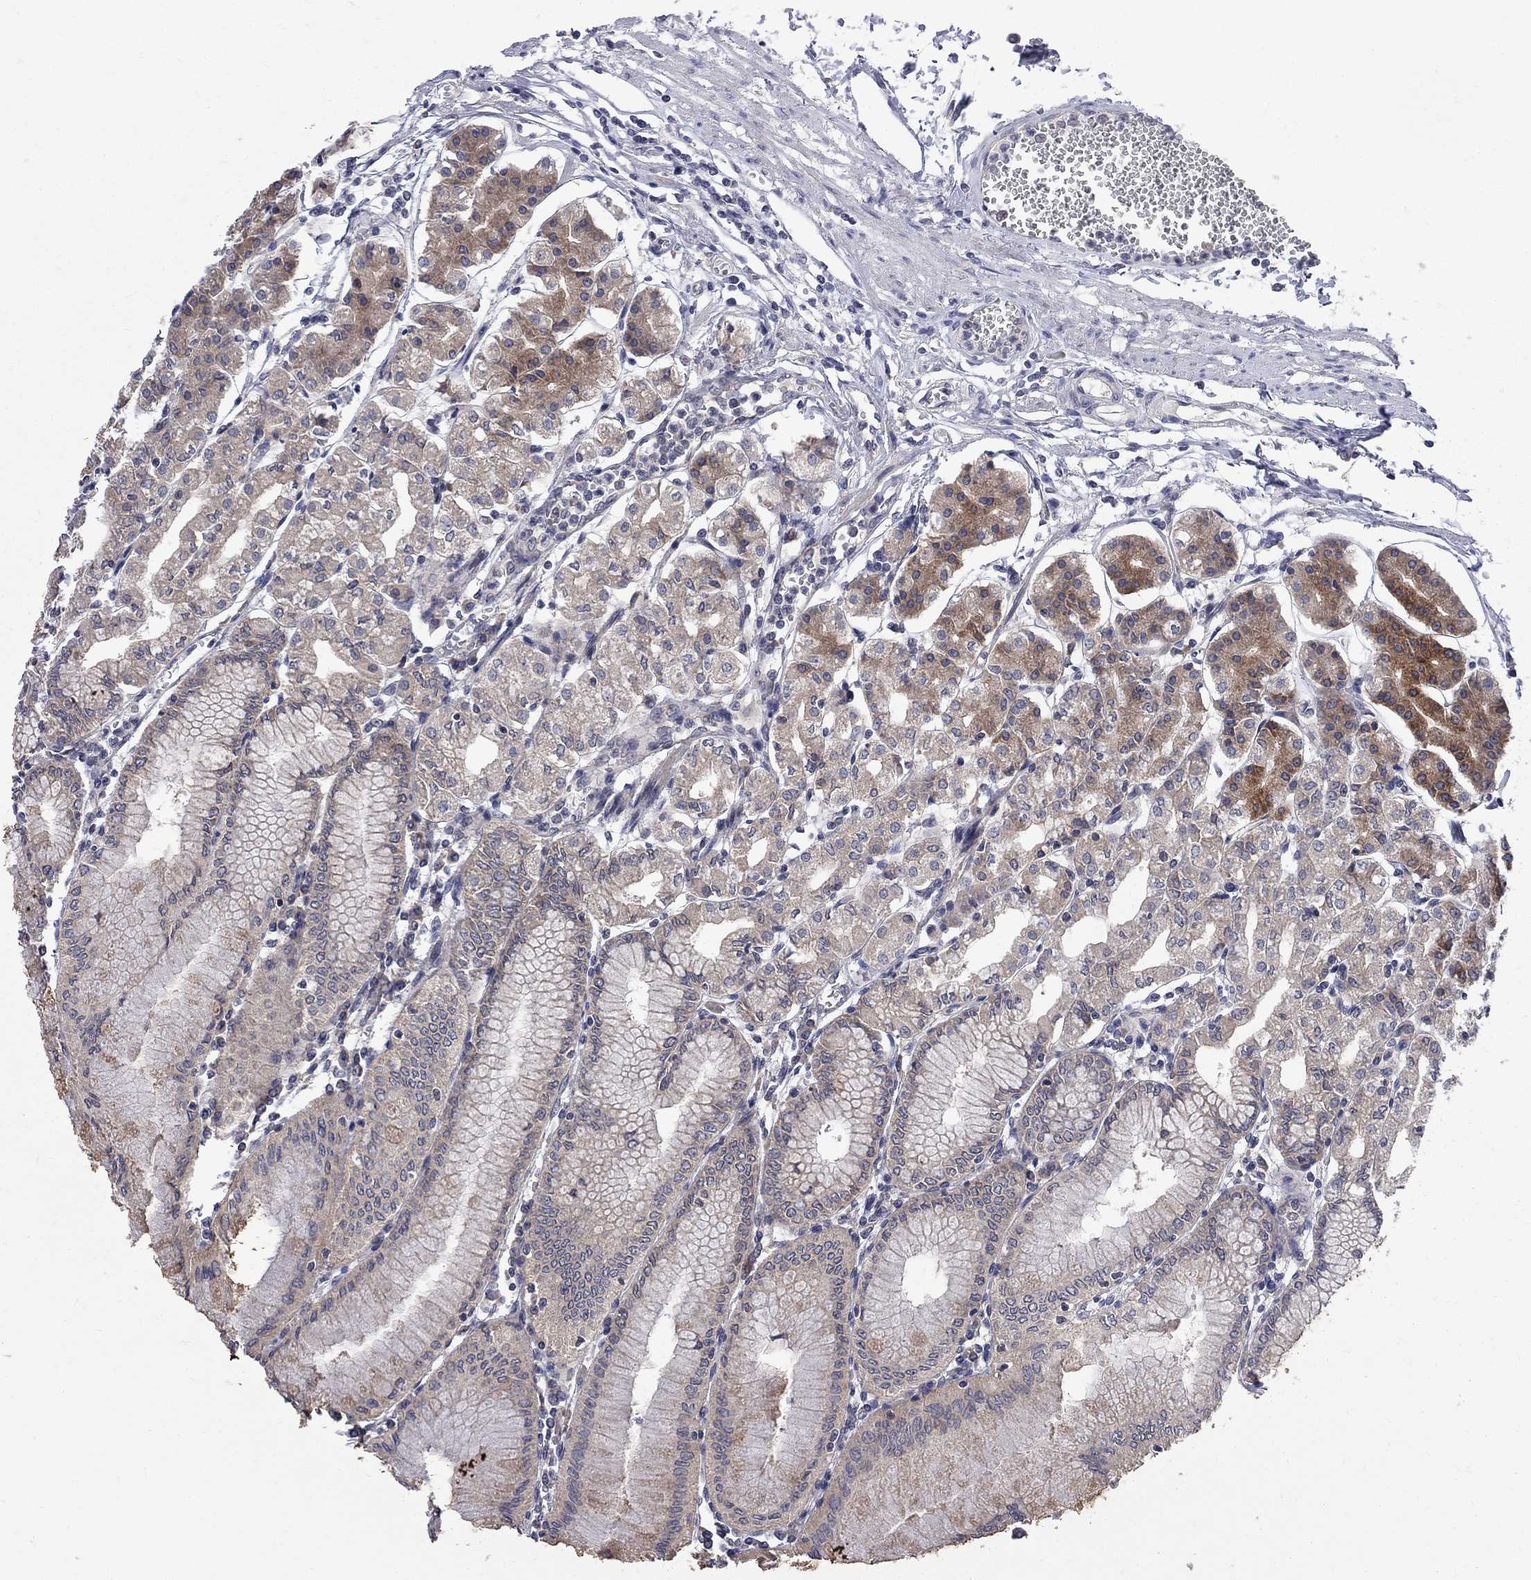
{"staining": {"intensity": "moderate", "quantity": "25%-75%", "location": "cytoplasmic/membranous"}, "tissue": "stomach", "cell_type": "Glandular cells", "image_type": "normal", "snomed": [{"axis": "morphology", "description": "Normal tissue, NOS"}, {"axis": "topography", "description": "Skeletal muscle"}, {"axis": "topography", "description": "Stomach"}], "caption": "Protein staining by immunohistochemistry (IHC) exhibits moderate cytoplasmic/membranous expression in about 25%-75% of glandular cells in benign stomach.", "gene": "CNOT11", "patient": {"sex": "female", "age": 57}}